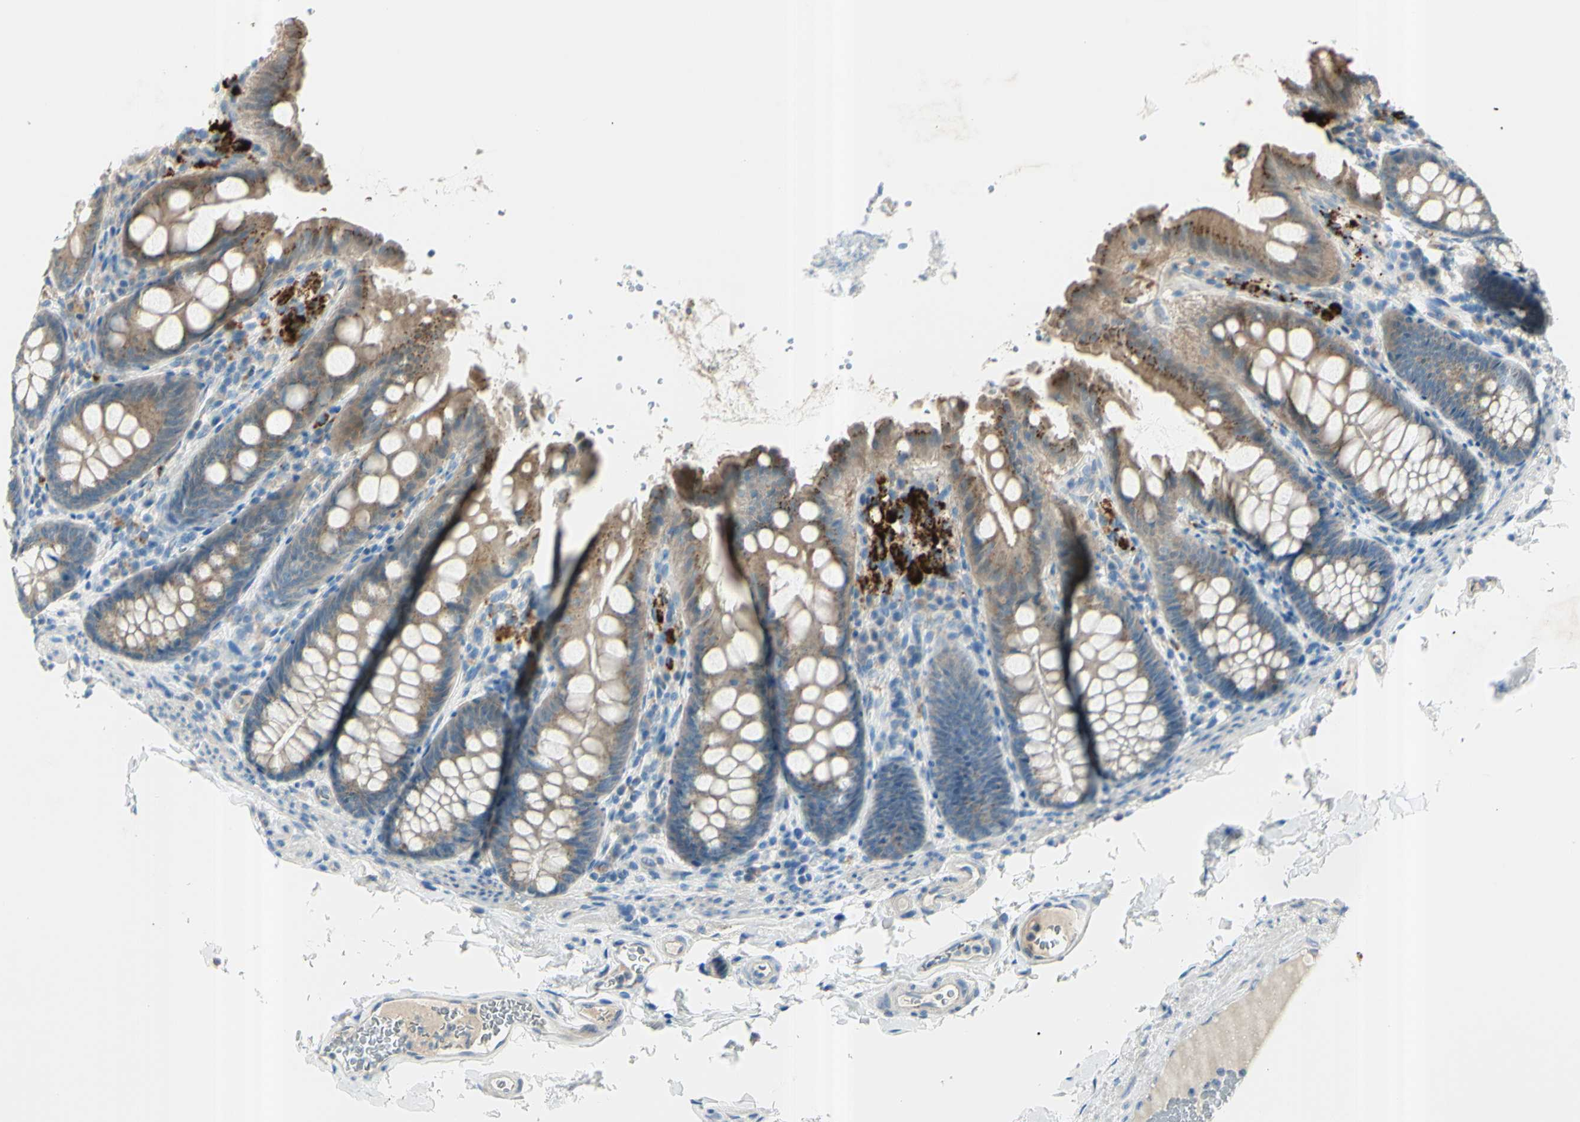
{"staining": {"intensity": "negative", "quantity": "none", "location": "none"}, "tissue": "colon", "cell_type": "Endothelial cells", "image_type": "normal", "snomed": [{"axis": "morphology", "description": "Normal tissue, NOS"}, {"axis": "topography", "description": "Colon"}], "caption": "Endothelial cells show no significant protein expression in unremarkable colon. Nuclei are stained in blue.", "gene": "B4GALT1", "patient": {"sex": "female", "age": 61}}